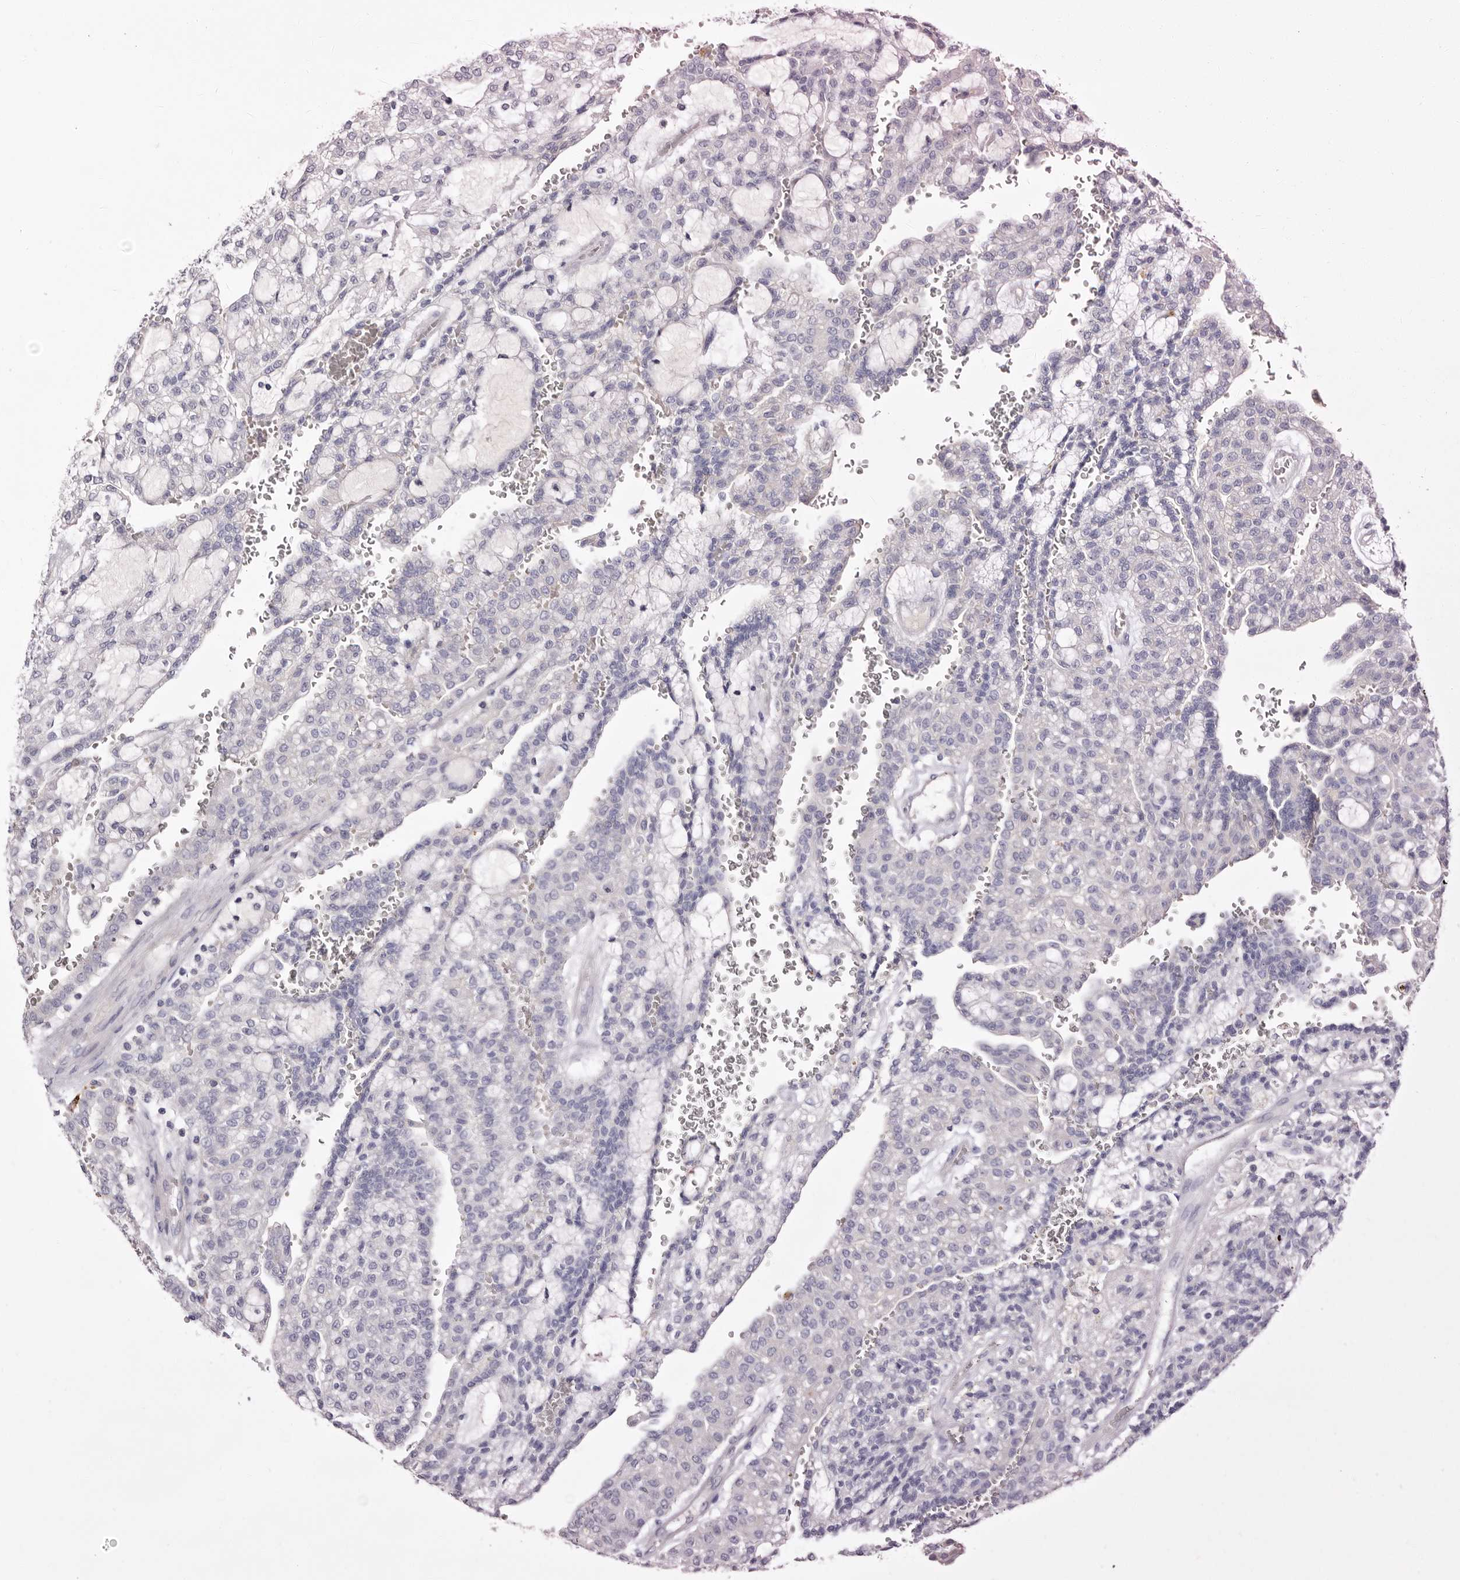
{"staining": {"intensity": "negative", "quantity": "none", "location": "none"}, "tissue": "renal cancer", "cell_type": "Tumor cells", "image_type": "cancer", "snomed": [{"axis": "morphology", "description": "Adenocarcinoma, NOS"}, {"axis": "topography", "description": "Kidney"}], "caption": "The immunohistochemistry histopathology image has no significant positivity in tumor cells of adenocarcinoma (renal) tissue.", "gene": "S1PR5", "patient": {"sex": "male", "age": 63}}